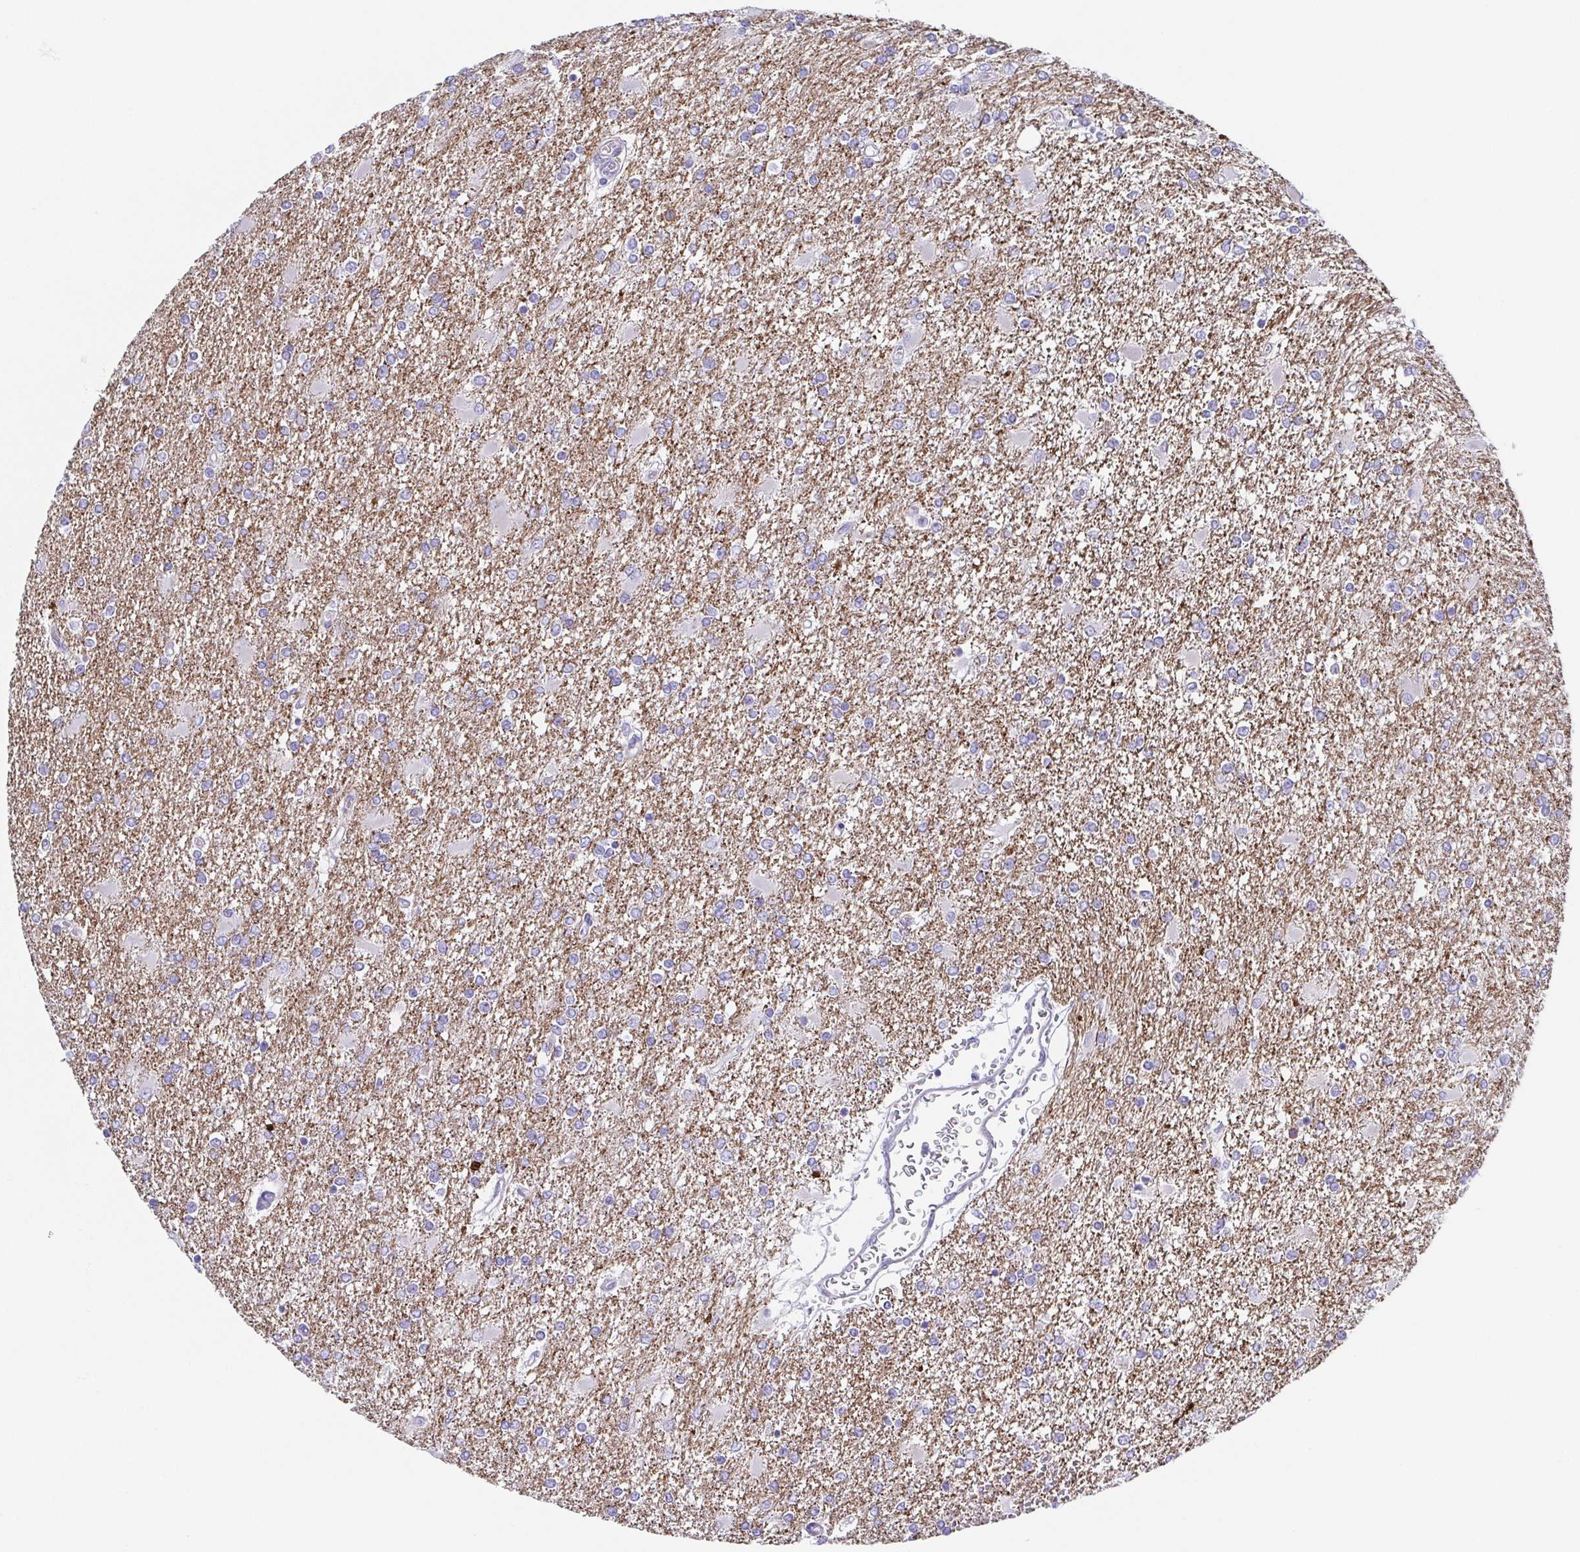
{"staining": {"intensity": "negative", "quantity": "none", "location": "none"}, "tissue": "glioma", "cell_type": "Tumor cells", "image_type": "cancer", "snomed": [{"axis": "morphology", "description": "Glioma, malignant, High grade"}, {"axis": "topography", "description": "Cerebral cortex"}], "caption": "This is a histopathology image of IHC staining of malignant glioma (high-grade), which shows no expression in tumor cells.", "gene": "DYNC1I1", "patient": {"sex": "male", "age": 79}}